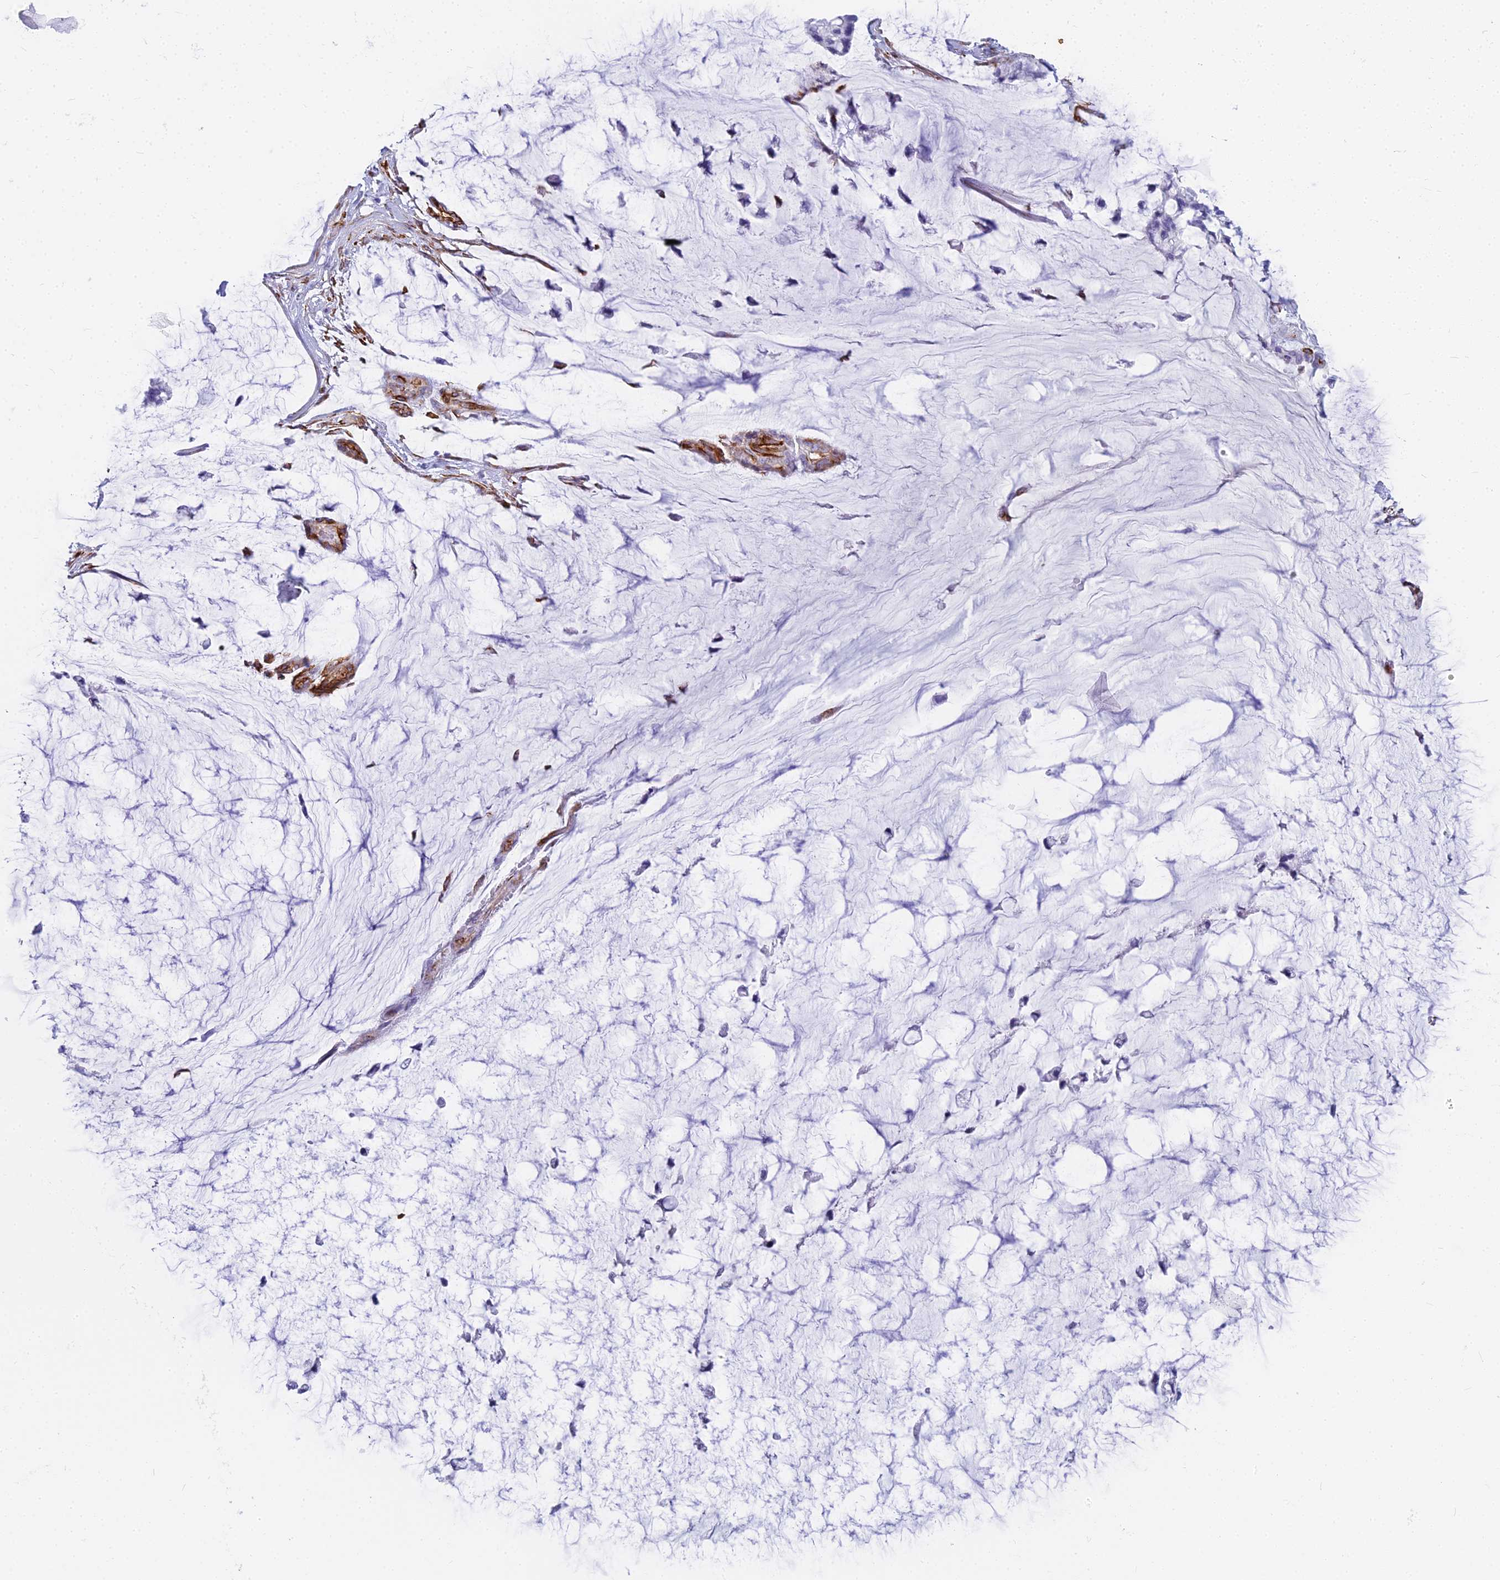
{"staining": {"intensity": "negative", "quantity": "none", "location": "none"}, "tissue": "ovarian cancer", "cell_type": "Tumor cells", "image_type": "cancer", "snomed": [{"axis": "morphology", "description": "Cystadenocarcinoma, mucinous, NOS"}, {"axis": "topography", "description": "Ovary"}], "caption": "The histopathology image exhibits no significant staining in tumor cells of ovarian mucinous cystadenocarcinoma.", "gene": "EVI2A", "patient": {"sex": "female", "age": 39}}